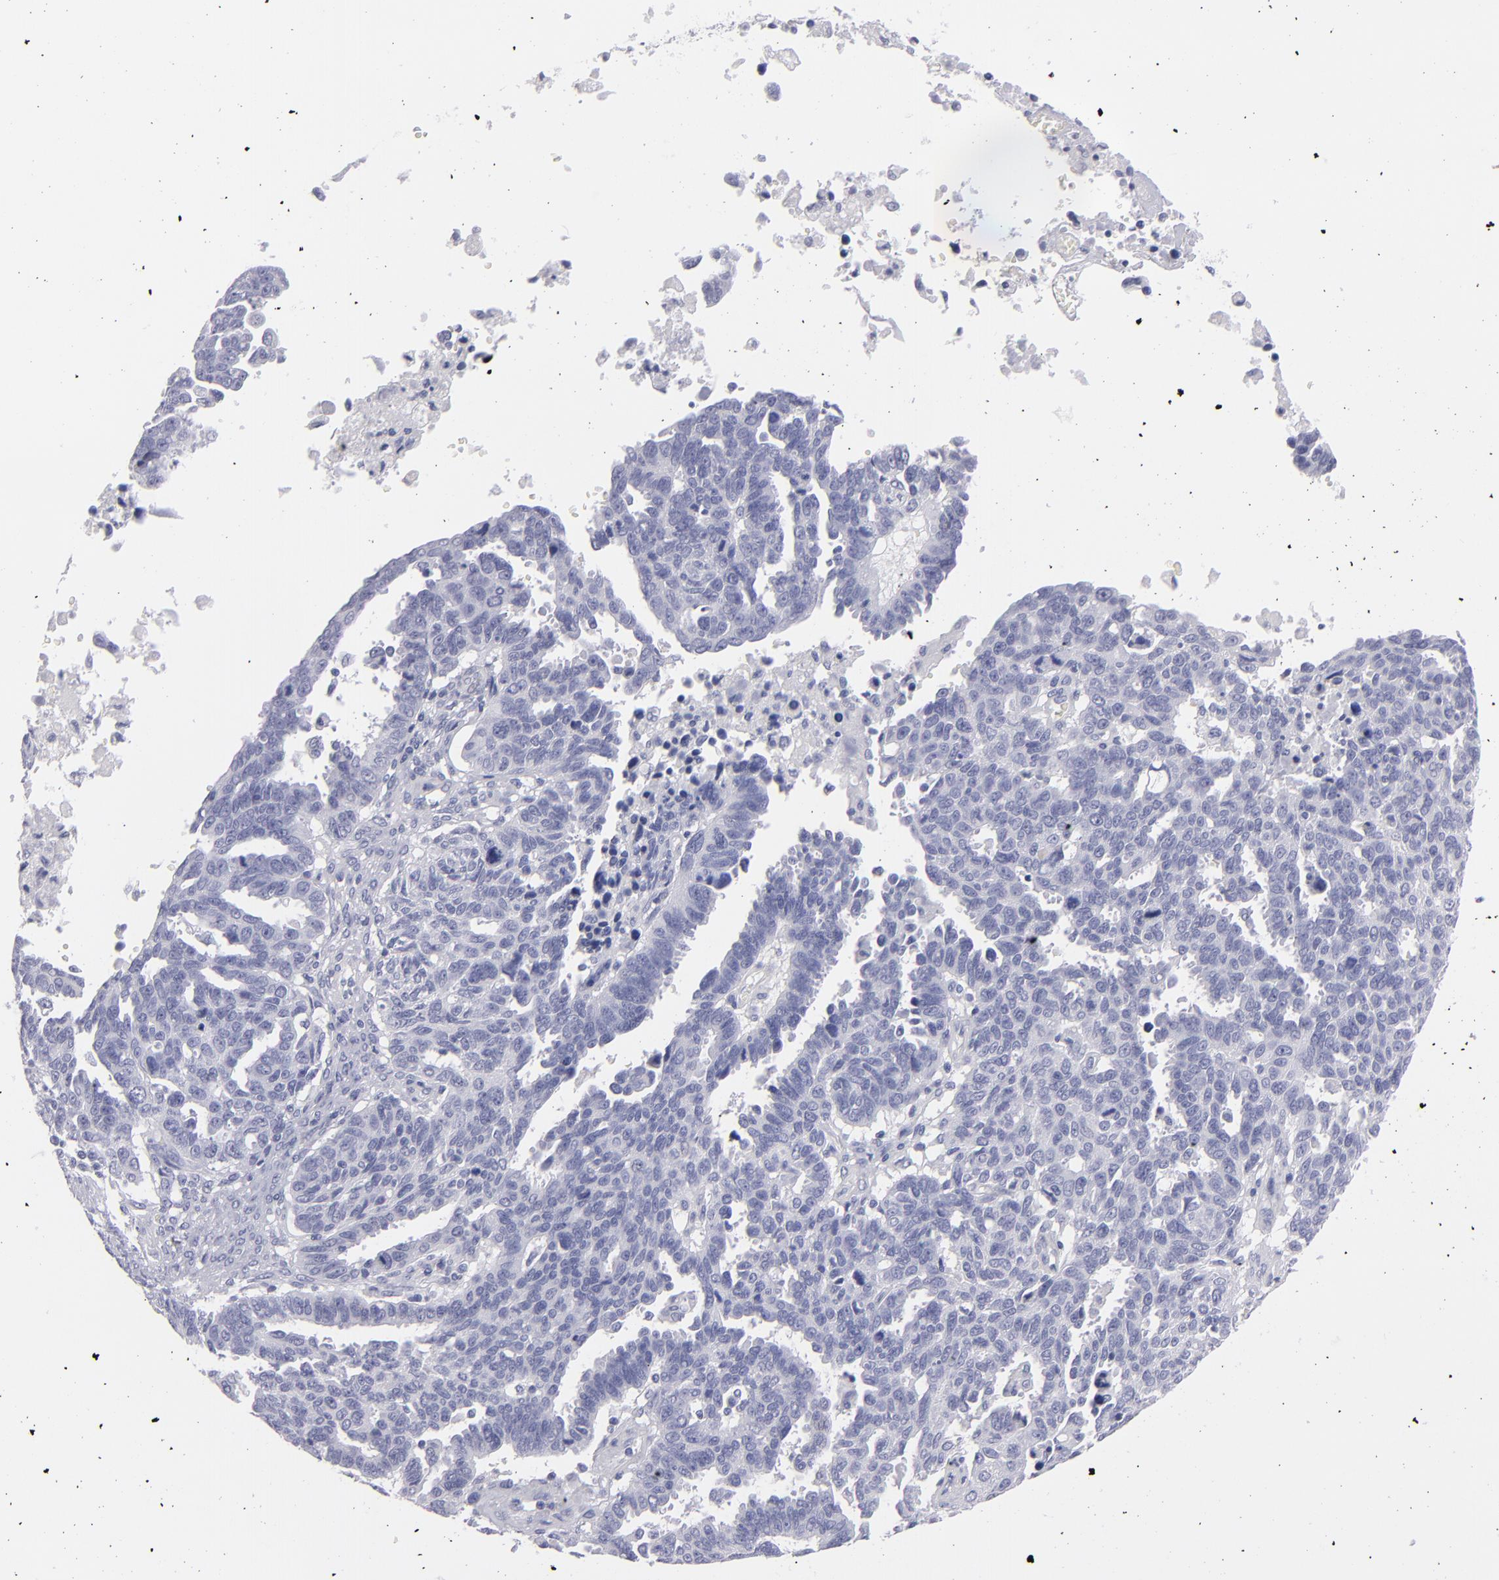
{"staining": {"intensity": "negative", "quantity": "none", "location": "none"}, "tissue": "ovarian cancer", "cell_type": "Tumor cells", "image_type": "cancer", "snomed": [{"axis": "morphology", "description": "Carcinoma, endometroid"}, {"axis": "morphology", "description": "Cystadenocarcinoma, serous, NOS"}, {"axis": "topography", "description": "Ovary"}], "caption": "DAB immunohistochemical staining of serous cystadenocarcinoma (ovarian) demonstrates no significant expression in tumor cells.", "gene": "MYH11", "patient": {"sex": "female", "age": 45}}